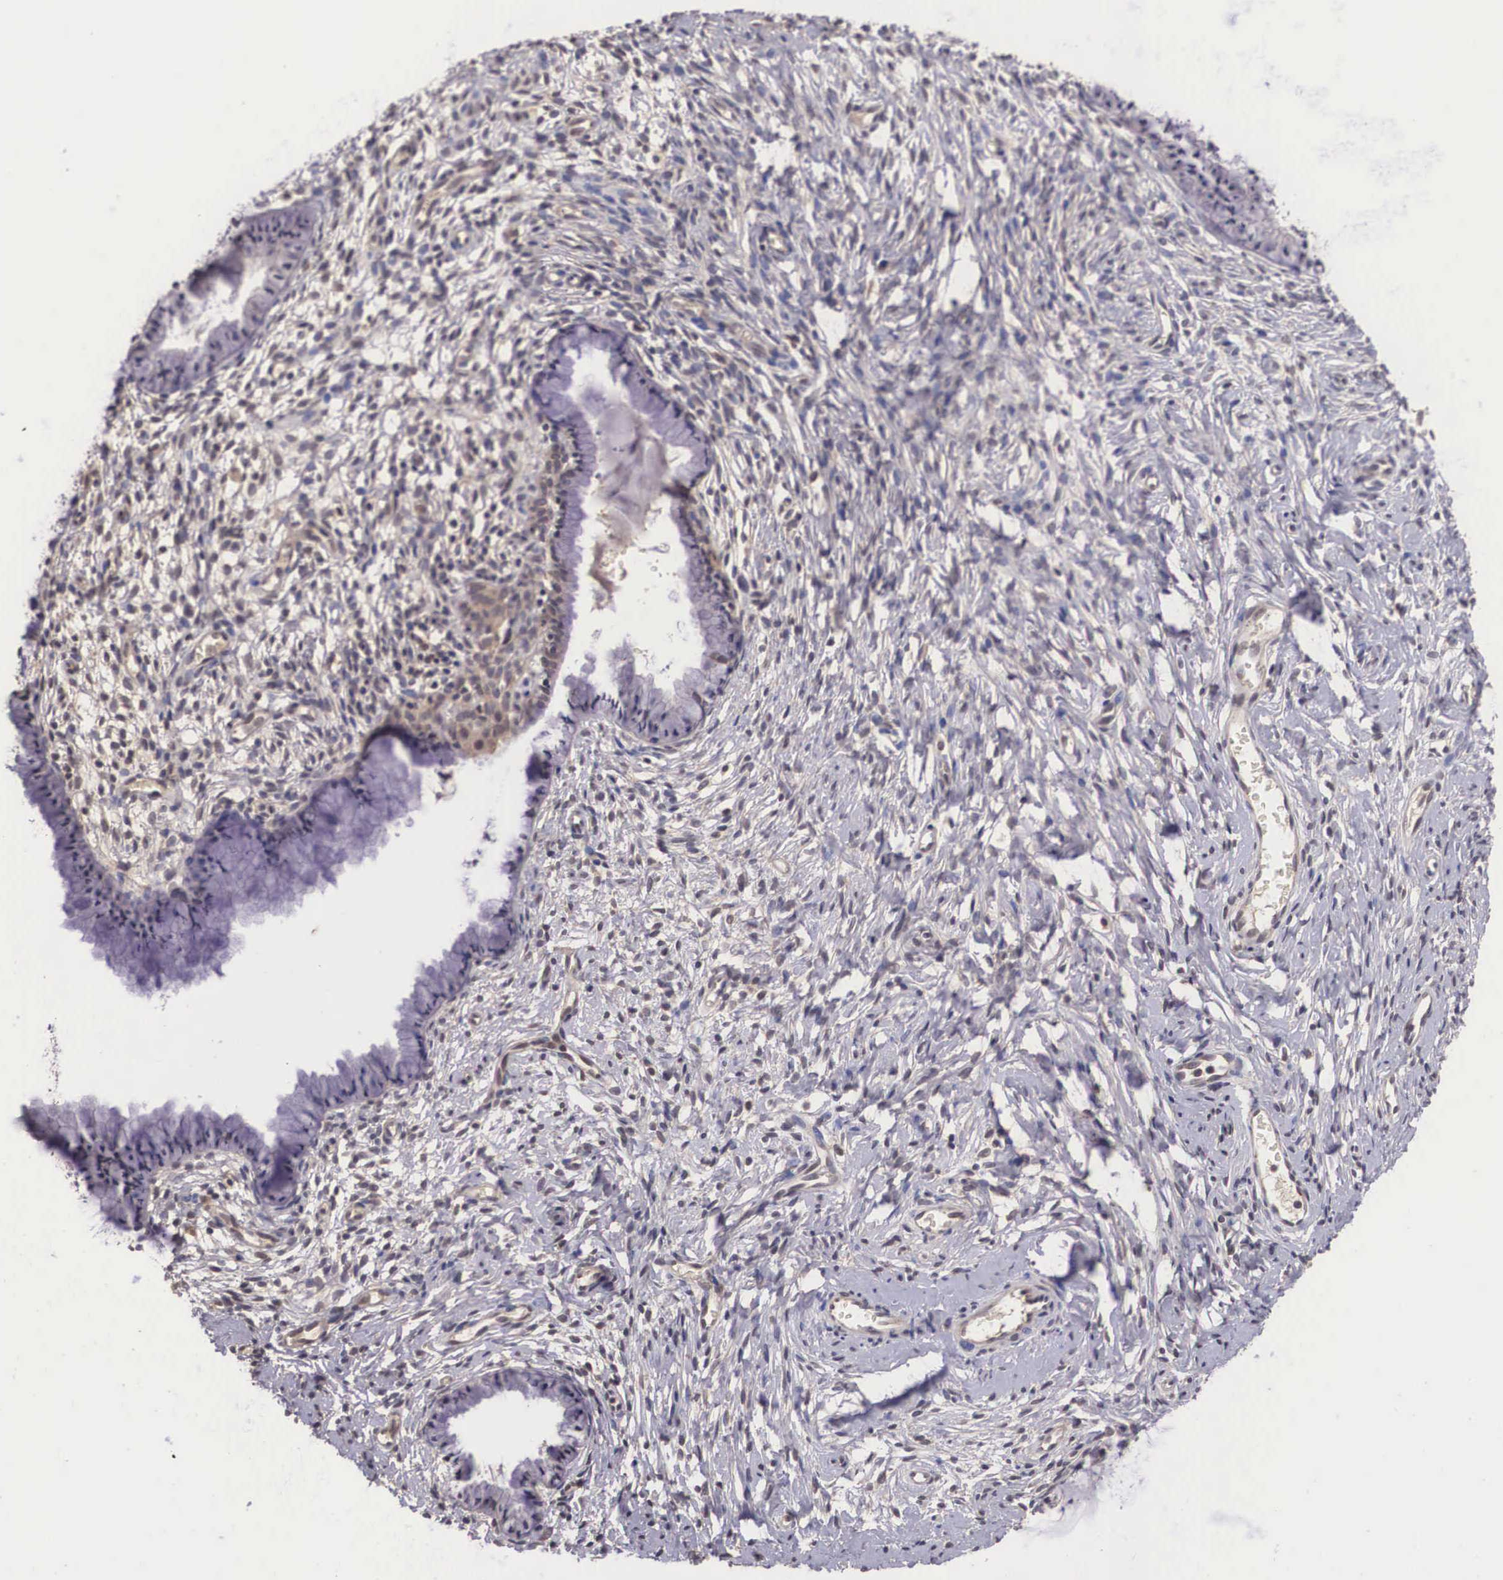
{"staining": {"intensity": "weak", "quantity": "25%-75%", "location": "cytoplasmic/membranous"}, "tissue": "cervix", "cell_type": "Glandular cells", "image_type": "normal", "snomed": [{"axis": "morphology", "description": "Normal tissue, NOS"}, {"axis": "topography", "description": "Cervix"}], "caption": "Cervix stained with a brown dye shows weak cytoplasmic/membranous positive positivity in about 25%-75% of glandular cells.", "gene": "VASH1", "patient": {"sex": "female", "age": 70}}